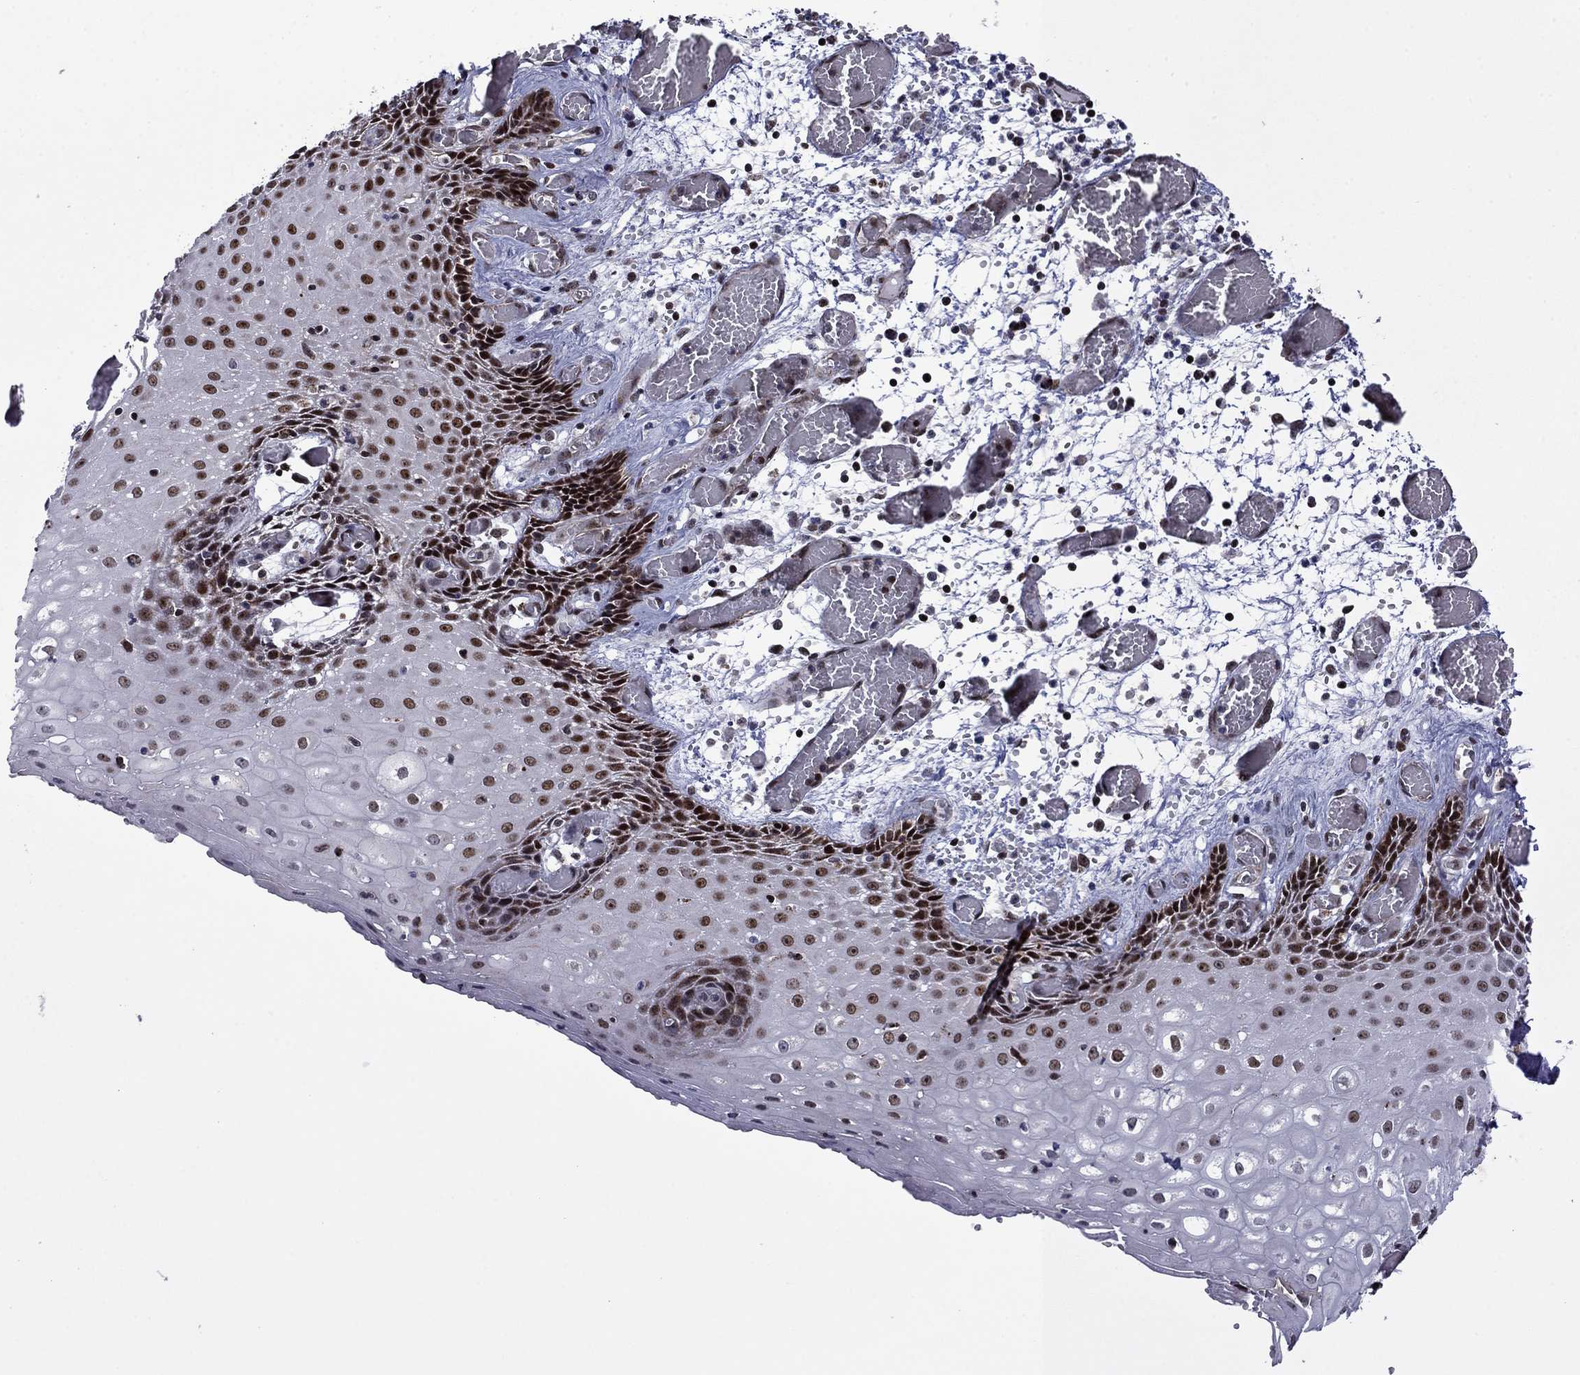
{"staining": {"intensity": "strong", "quantity": "25%-75%", "location": "nuclear"}, "tissue": "esophagus", "cell_type": "Squamous epithelial cells", "image_type": "normal", "snomed": [{"axis": "morphology", "description": "Normal tissue, NOS"}, {"axis": "topography", "description": "Esophagus"}], "caption": "Immunohistochemical staining of unremarkable esophagus displays 25%-75% levels of strong nuclear protein positivity in approximately 25%-75% of squamous epithelial cells.", "gene": "SURF2", "patient": {"sex": "male", "age": 58}}